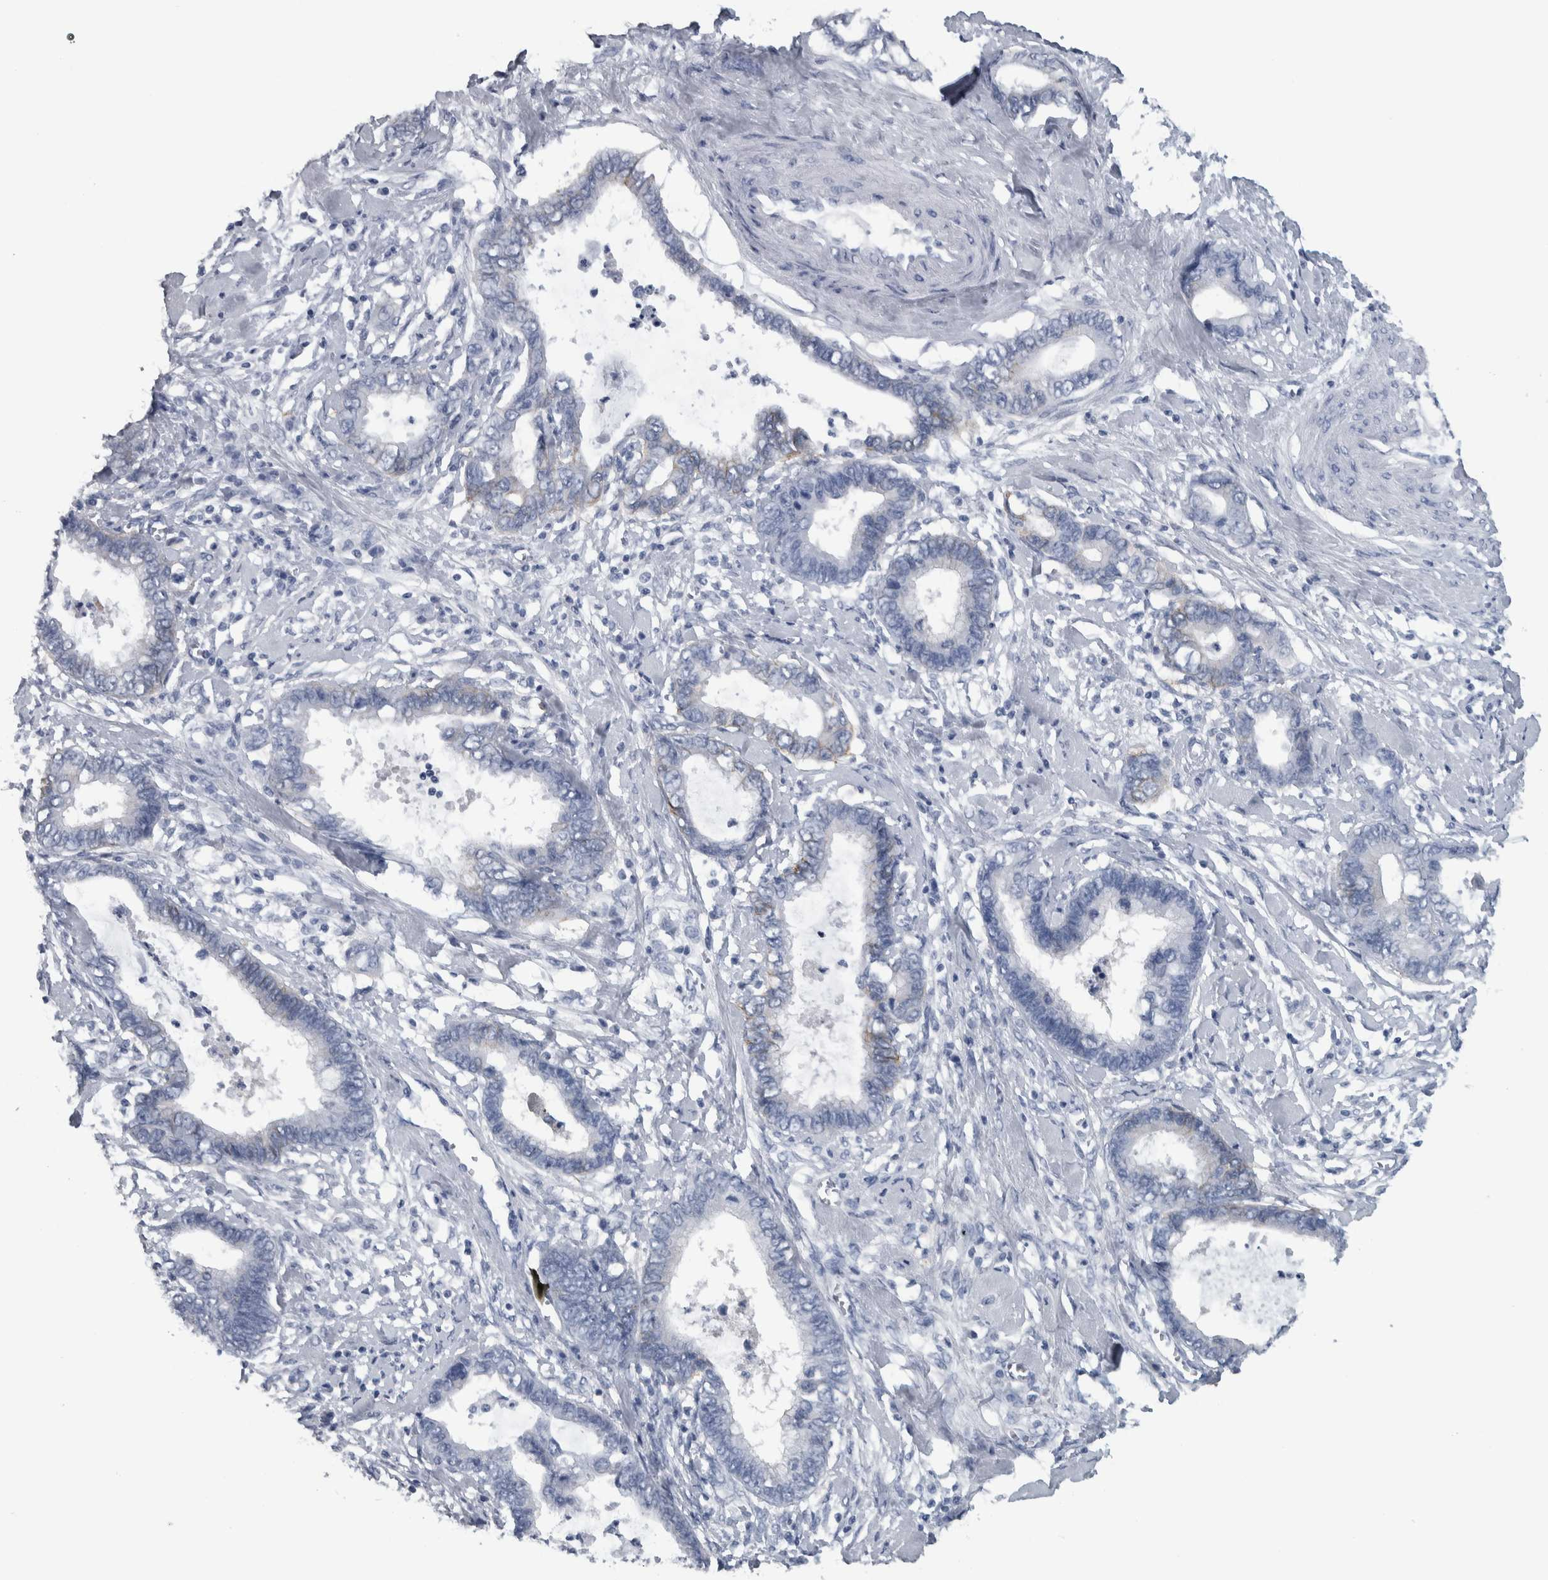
{"staining": {"intensity": "weak", "quantity": "<25%", "location": "cytoplasmic/membranous"}, "tissue": "cervical cancer", "cell_type": "Tumor cells", "image_type": "cancer", "snomed": [{"axis": "morphology", "description": "Adenocarcinoma, NOS"}, {"axis": "topography", "description": "Cervix"}], "caption": "Tumor cells are negative for brown protein staining in cervical cancer (adenocarcinoma).", "gene": "CDH17", "patient": {"sex": "female", "age": 44}}